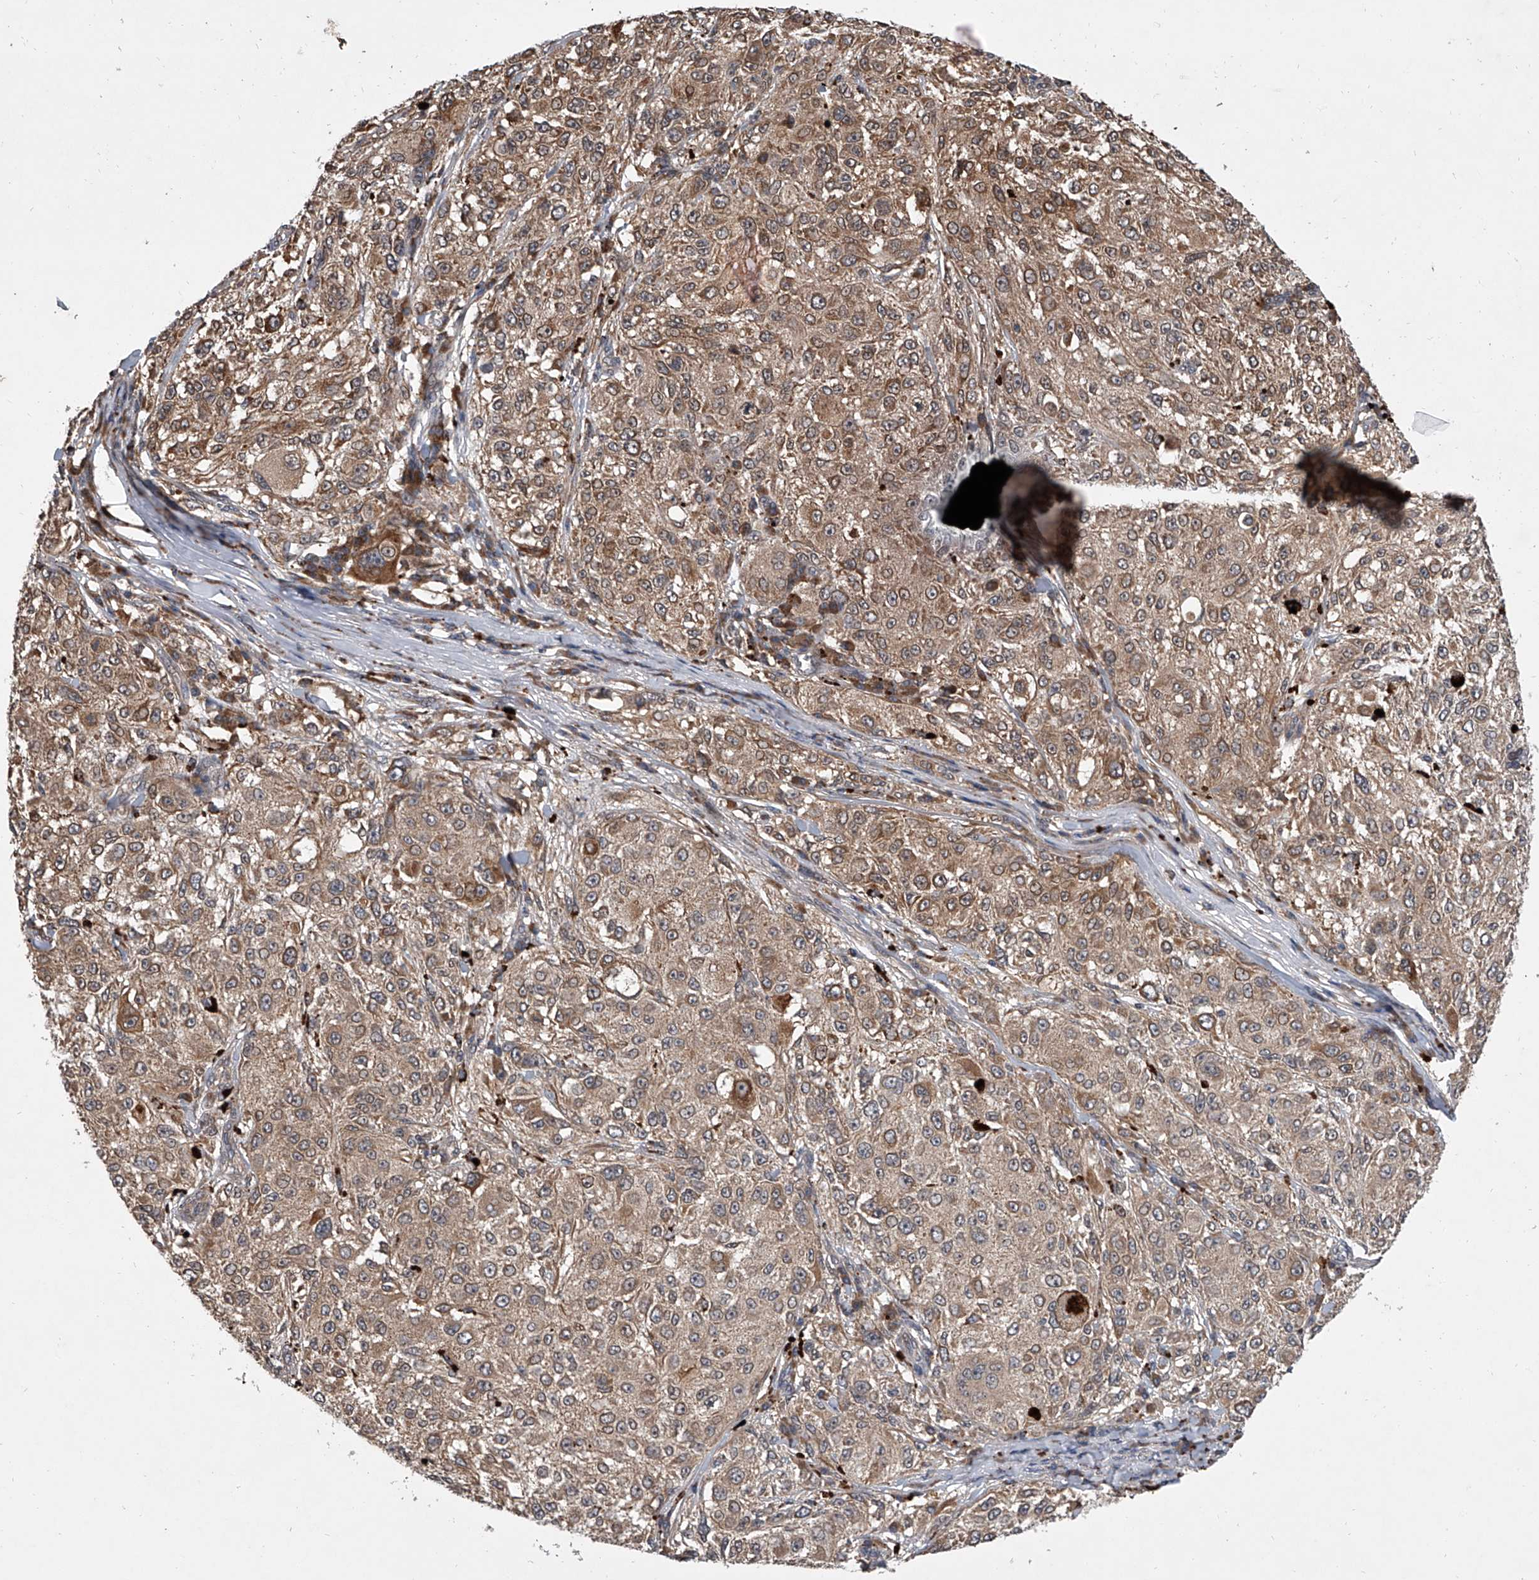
{"staining": {"intensity": "weak", "quantity": ">75%", "location": "cytoplasmic/membranous"}, "tissue": "melanoma", "cell_type": "Tumor cells", "image_type": "cancer", "snomed": [{"axis": "morphology", "description": "Necrosis, NOS"}, {"axis": "morphology", "description": "Malignant melanoma, NOS"}, {"axis": "topography", "description": "Skin"}], "caption": "Protein staining shows weak cytoplasmic/membranous expression in approximately >75% of tumor cells in malignant melanoma.", "gene": "GEMIN8", "patient": {"sex": "female", "age": 87}}